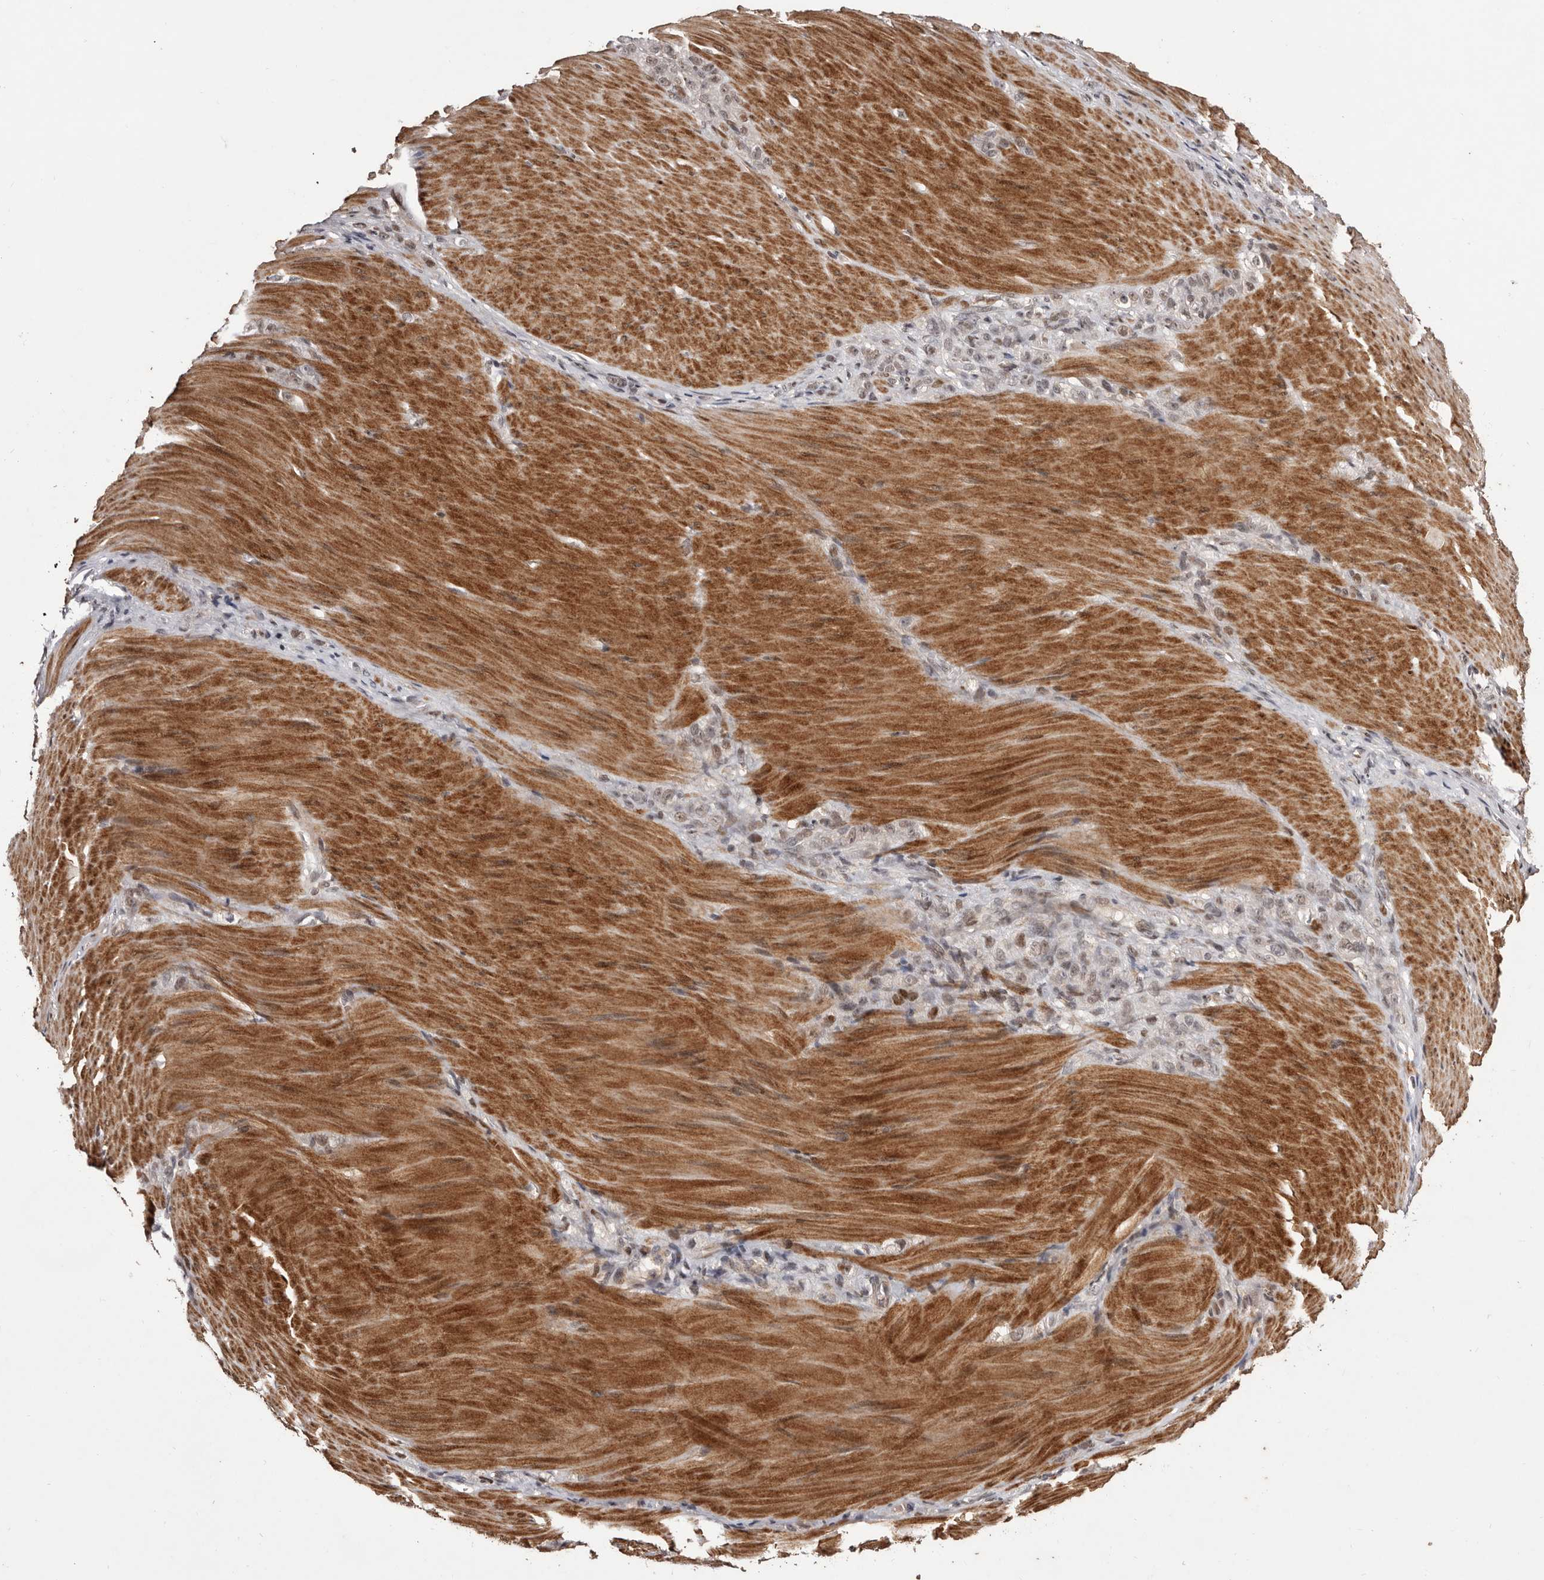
{"staining": {"intensity": "moderate", "quantity": "<25%", "location": "nuclear"}, "tissue": "stomach cancer", "cell_type": "Tumor cells", "image_type": "cancer", "snomed": [{"axis": "morphology", "description": "Normal tissue, NOS"}, {"axis": "morphology", "description": "Adenocarcinoma, NOS"}, {"axis": "topography", "description": "Stomach"}], "caption": "Immunohistochemistry of stomach cancer (adenocarcinoma) exhibits low levels of moderate nuclear staining in approximately <25% of tumor cells.", "gene": "FBXO5", "patient": {"sex": "male", "age": 82}}